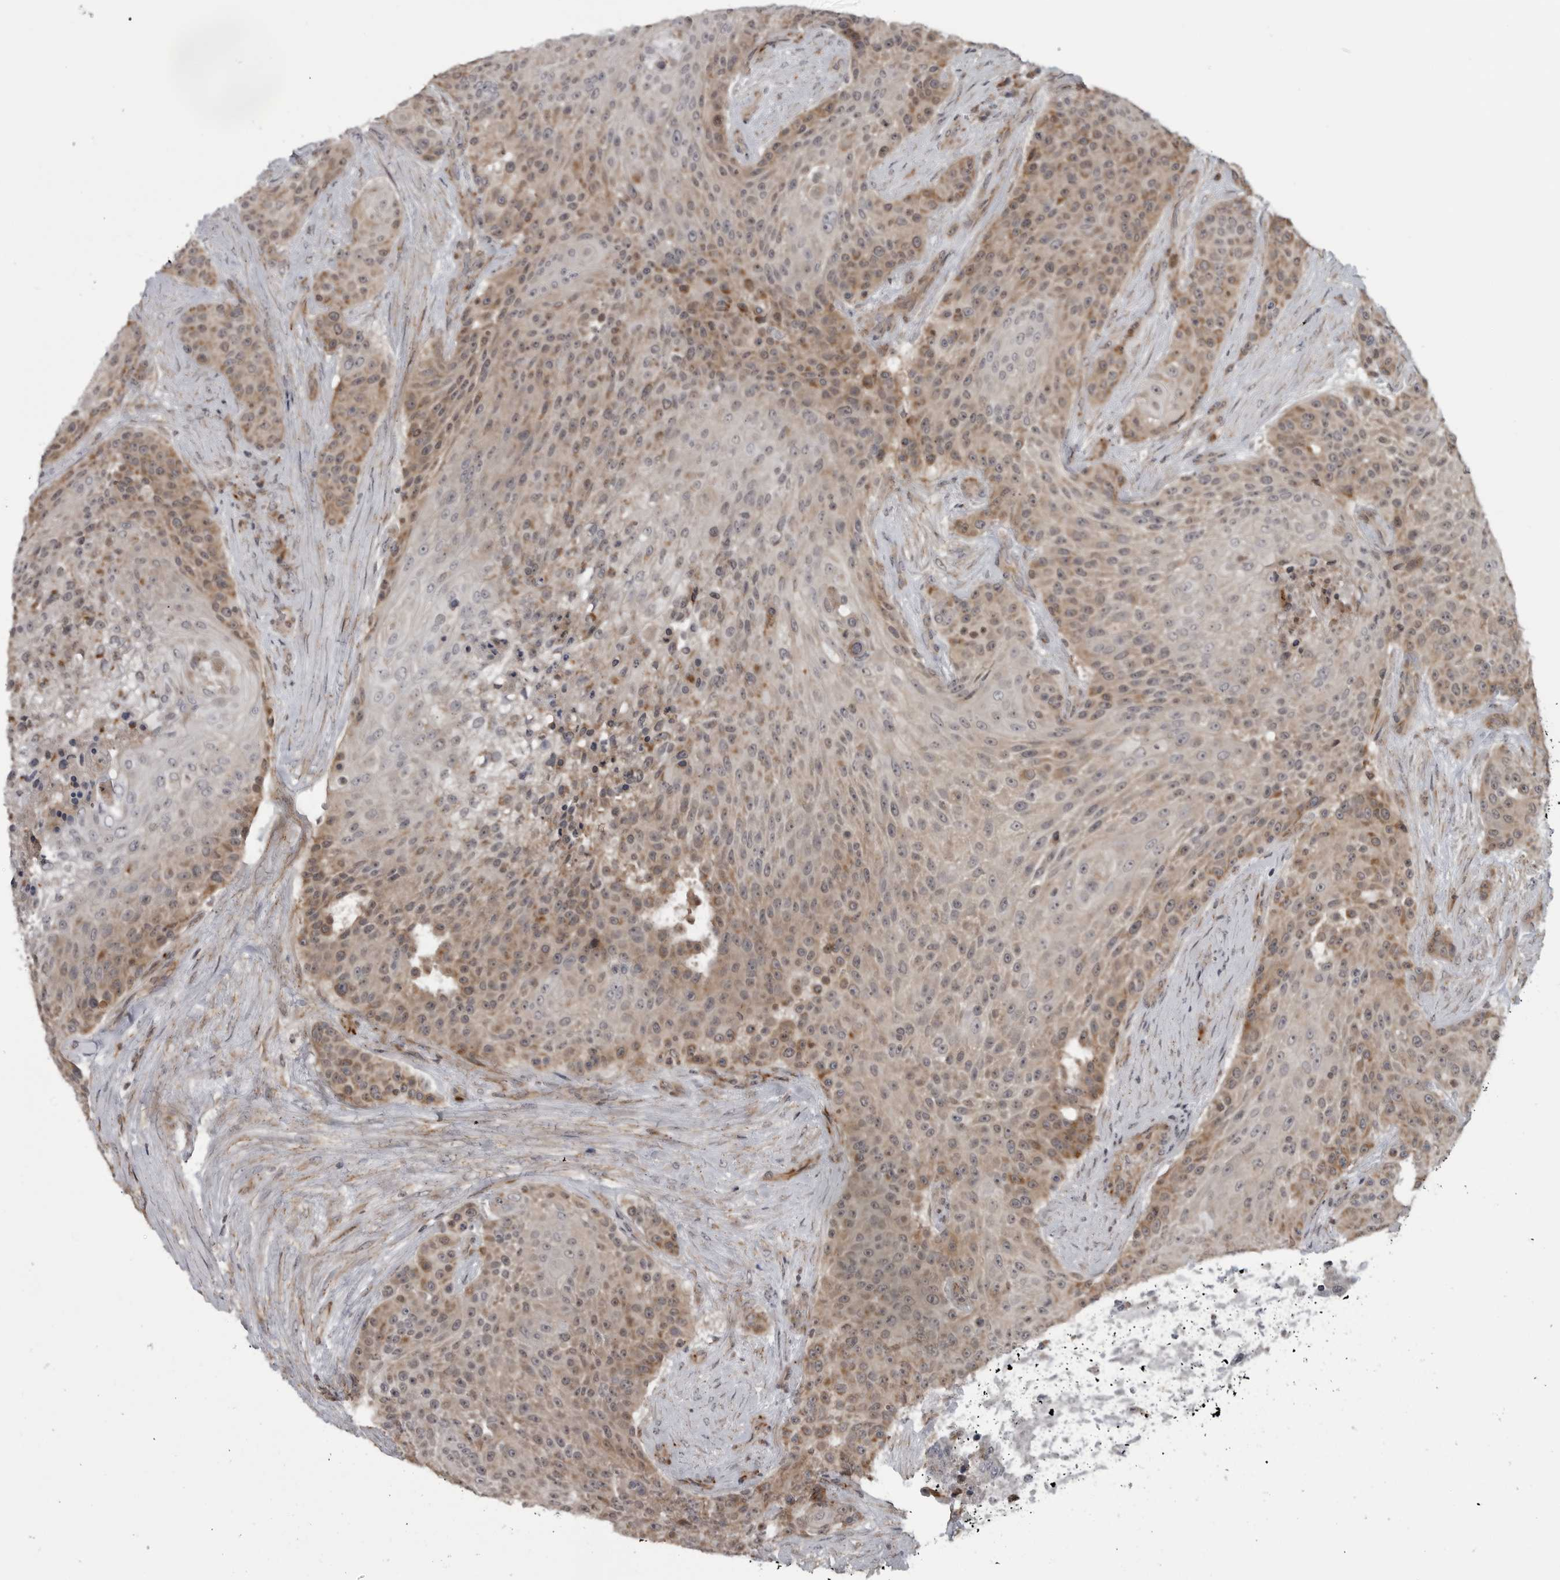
{"staining": {"intensity": "moderate", "quantity": ">75%", "location": "cytoplasmic/membranous,nuclear"}, "tissue": "urothelial cancer", "cell_type": "Tumor cells", "image_type": "cancer", "snomed": [{"axis": "morphology", "description": "Urothelial carcinoma, High grade"}, {"axis": "topography", "description": "Urinary bladder"}], "caption": "DAB (3,3'-diaminobenzidine) immunohistochemical staining of urothelial carcinoma (high-grade) demonstrates moderate cytoplasmic/membranous and nuclear protein positivity in approximately >75% of tumor cells.", "gene": "FAAP100", "patient": {"sex": "female", "age": 63}}